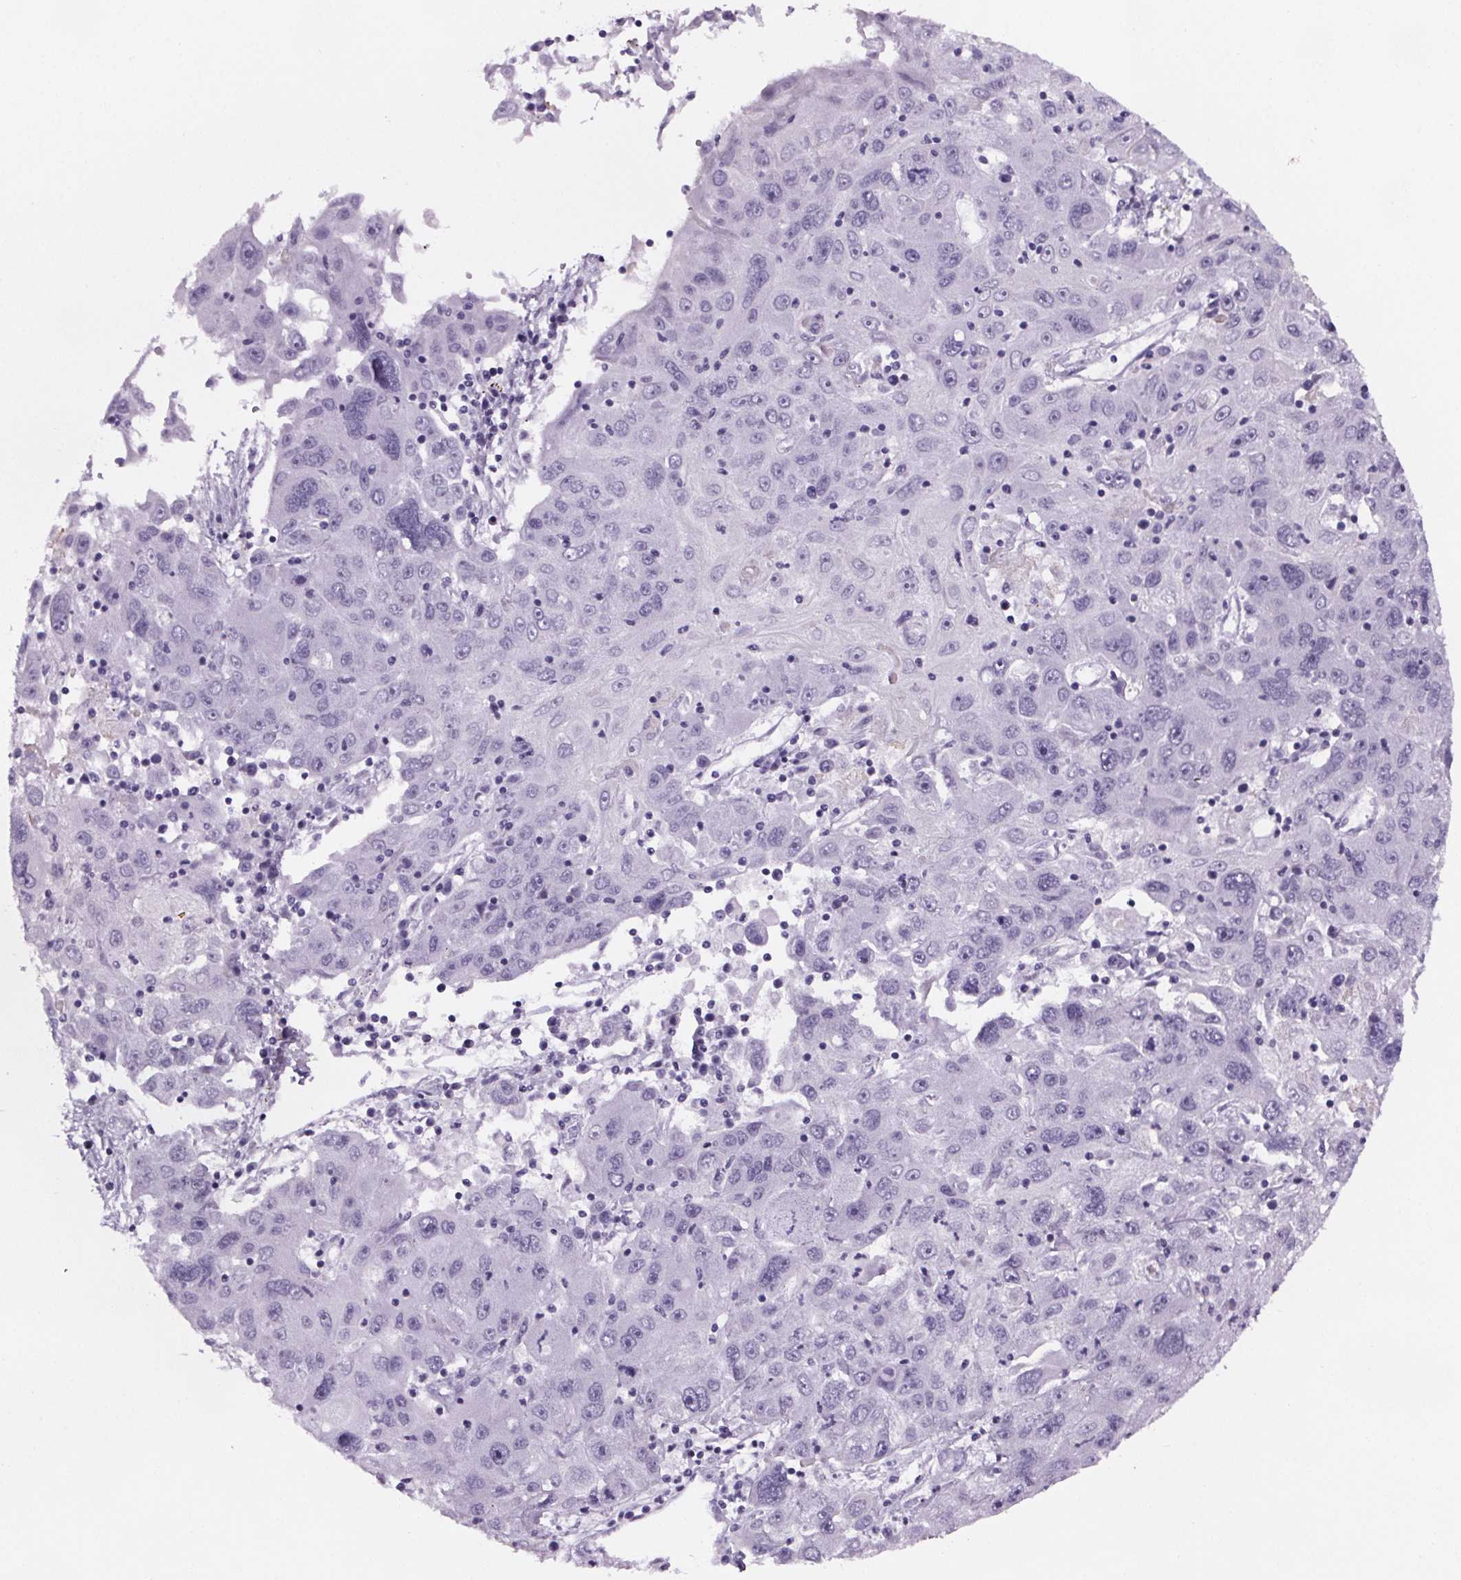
{"staining": {"intensity": "negative", "quantity": "none", "location": "none"}, "tissue": "stomach cancer", "cell_type": "Tumor cells", "image_type": "cancer", "snomed": [{"axis": "morphology", "description": "Adenocarcinoma, NOS"}, {"axis": "topography", "description": "Stomach"}], "caption": "Immunohistochemical staining of human stomach adenocarcinoma exhibits no significant expression in tumor cells. (DAB immunohistochemistry with hematoxylin counter stain).", "gene": "CUBN", "patient": {"sex": "male", "age": 56}}